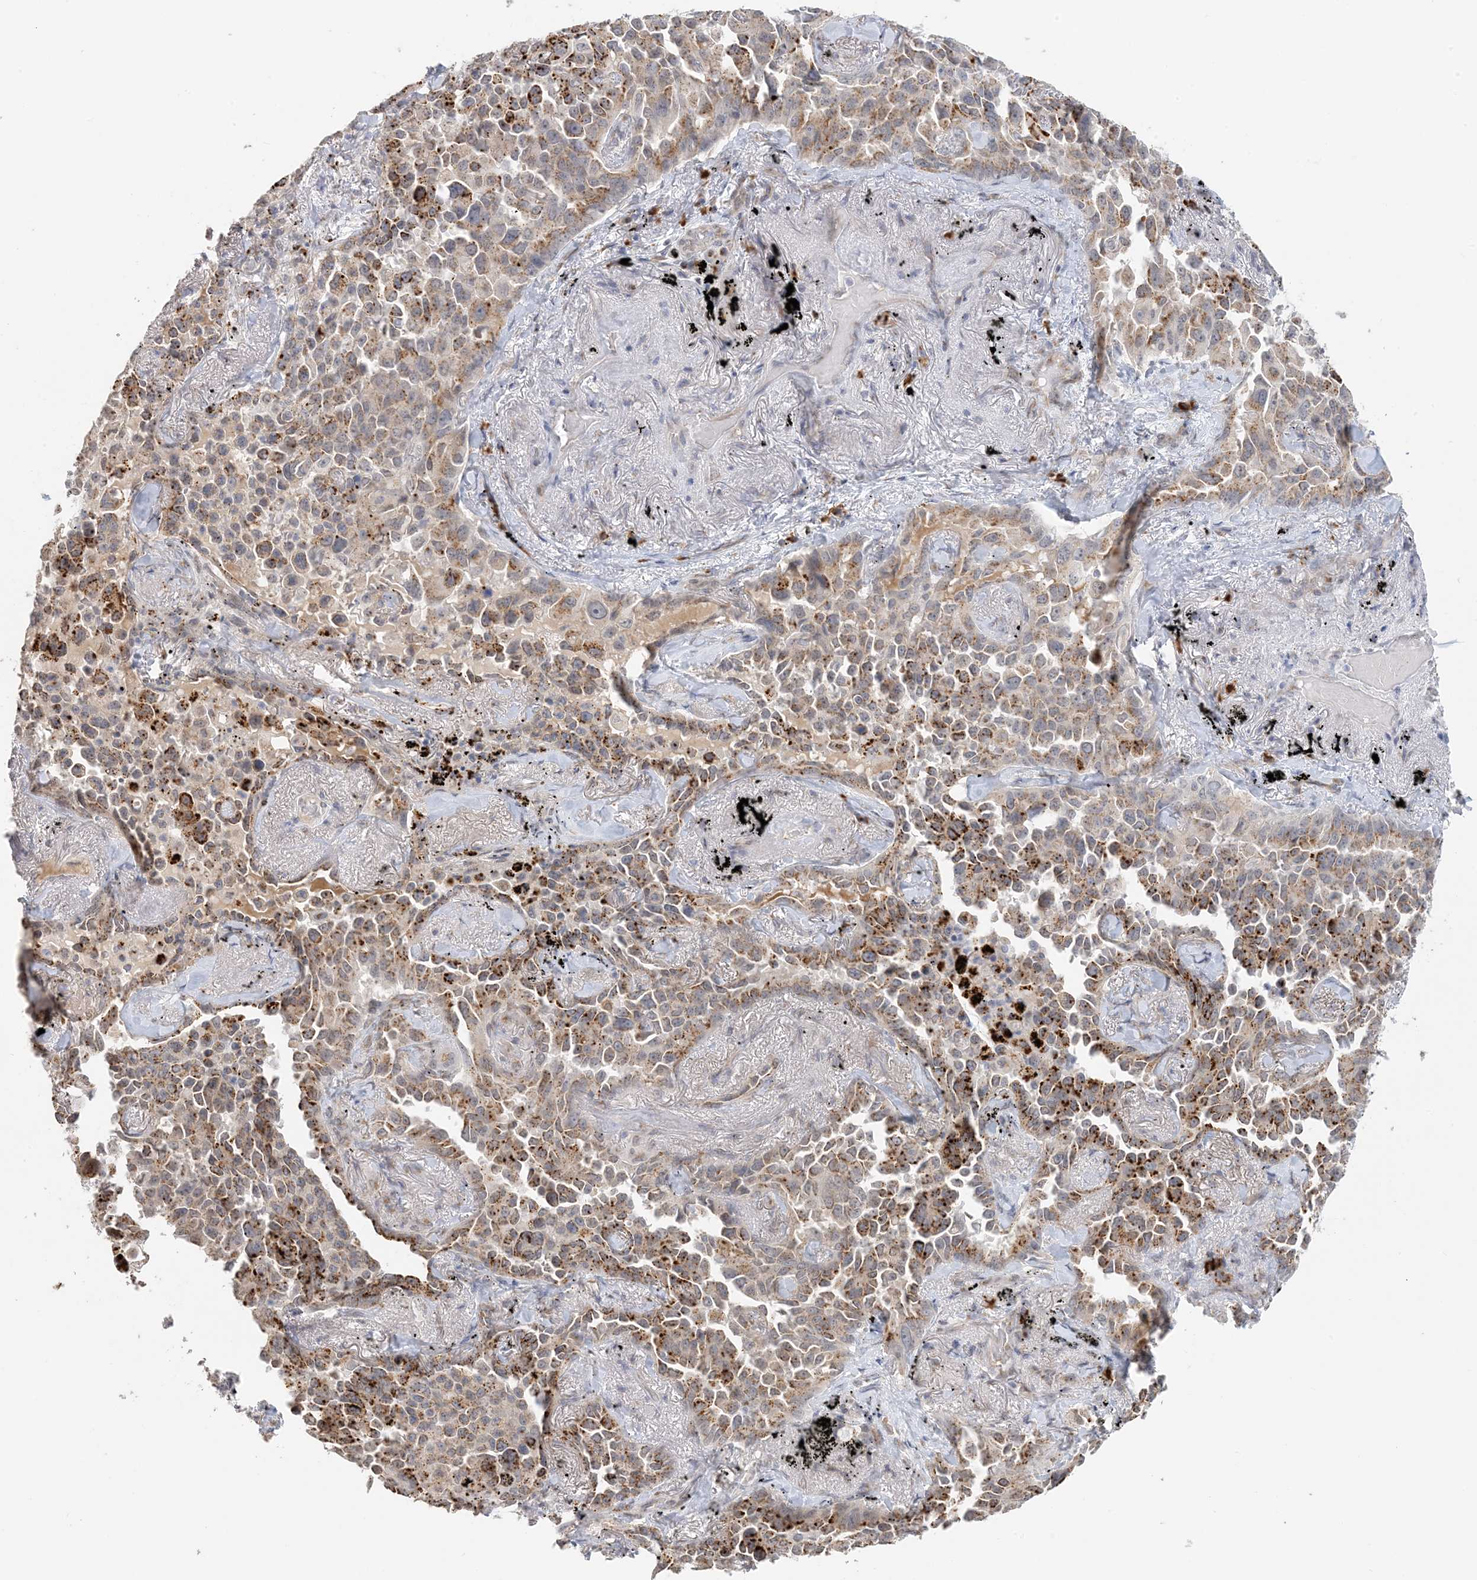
{"staining": {"intensity": "strong", "quantity": "25%-75%", "location": "cytoplasmic/membranous"}, "tissue": "lung cancer", "cell_type": "Tumor cells", "image_type": "cancer", "snomed": [{"axis": "morphology", "description": "Adenocarcinoma, NOS"}, {"axis": "topography", "description": "Lung"}], "caption": "An IHC image of tumor tissue is shown. Protein staining in brown labels strong cytoplasmic/membranous positivity in lung adenocarcinoma within tumor cells. The staining was performed using DAB to visualize the protein expression in brown, while the nuclei were stained in blue with hematoxylin (Magnification: 20x).", "gene": "ZCCHC4", "patient": {"sex": "female", "age": 67}}